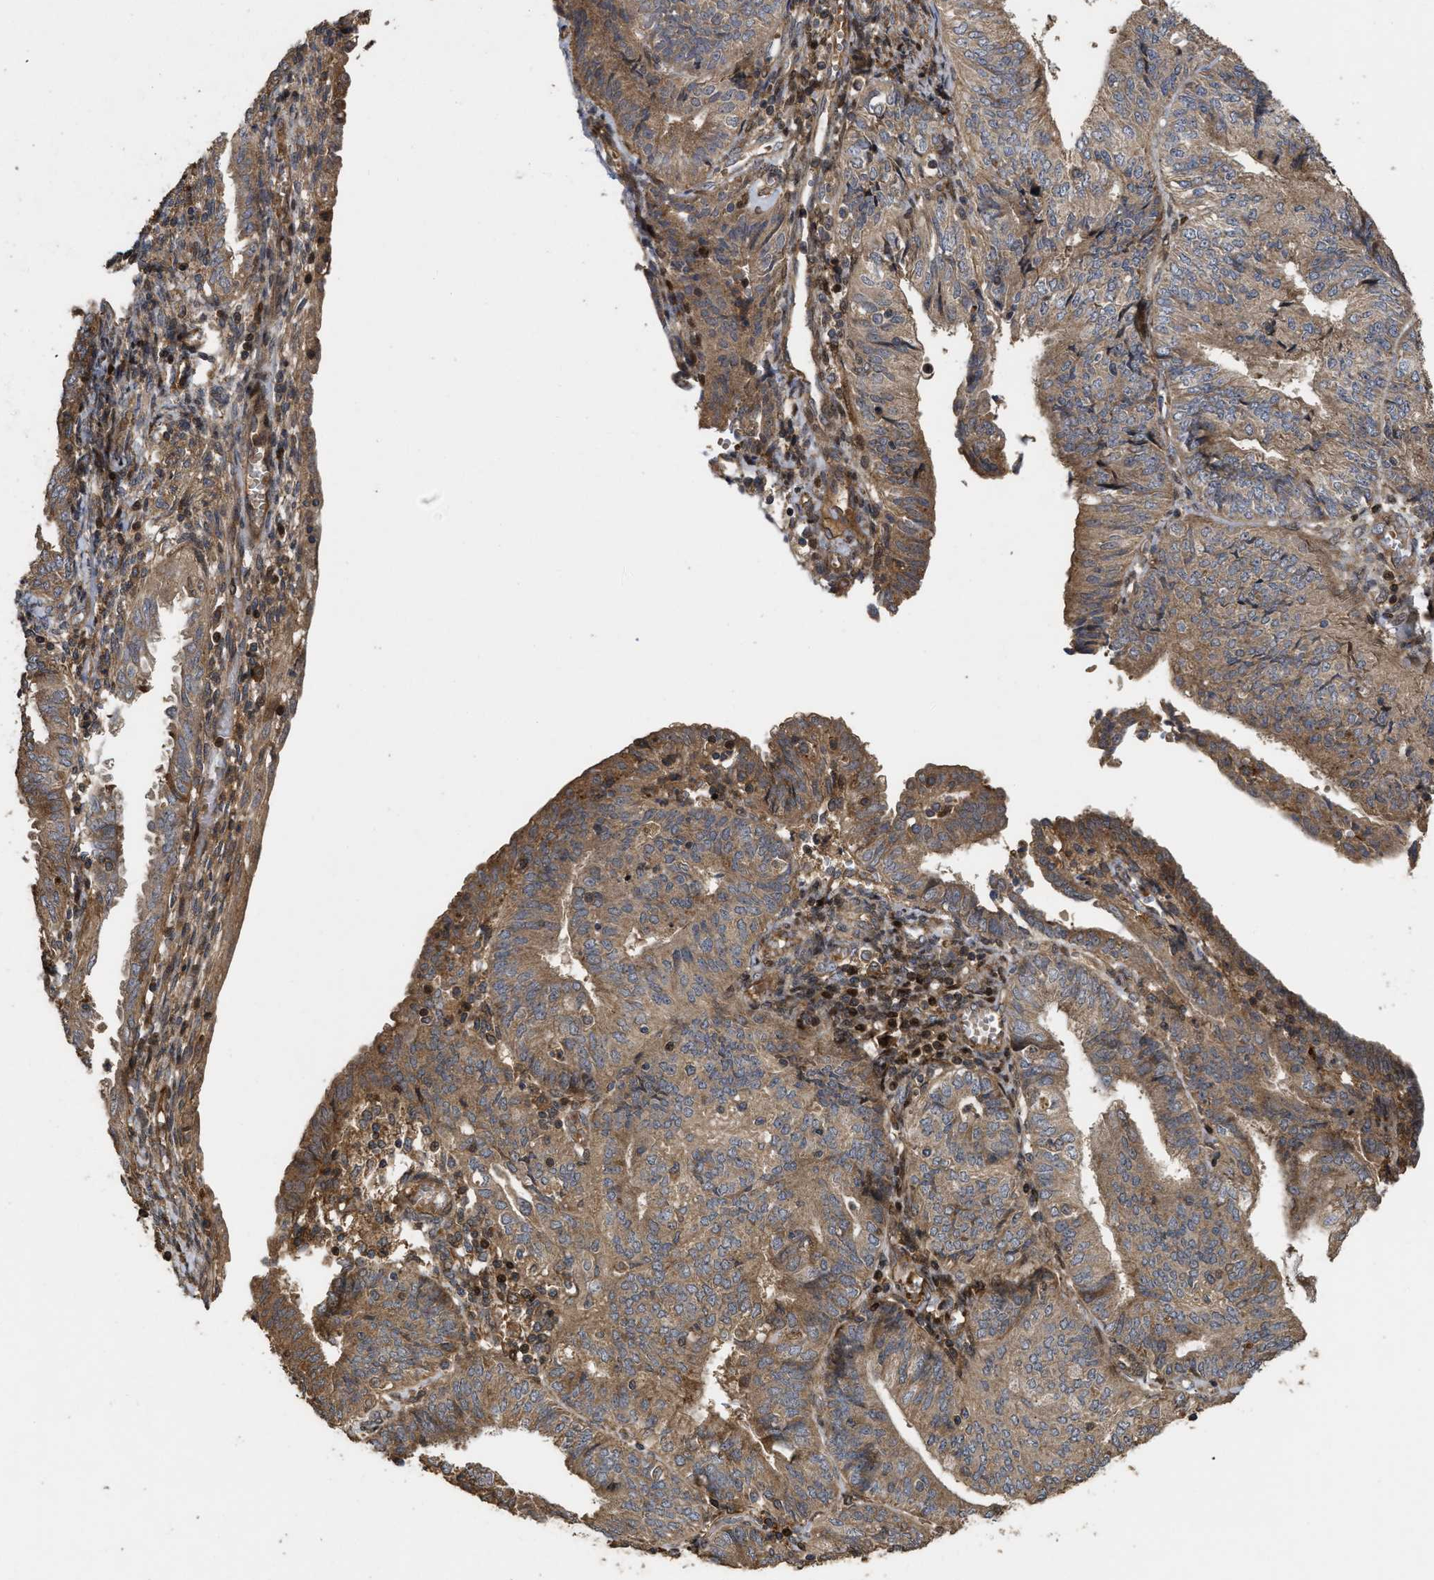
{"staining": {"intensity": "moderate", "quantity": ">75%", "location": "cytoplasmic/membranous"}, "tissue": "endometrial cancer", "cell_type": "Tumor cells", "image_type": "cancer", "snomed": [{"axis": "morphology", "description": "Adenocarcinoma, NOS"}, {"axis": "topography", "description": "Endometrium"}], "caption": "An immunohistochemistry (IHC) histopathology image of neoplastic tissue is shown. Protein staining in brown shows moderate cytoplasmic/membranous positivity in endometrial cancer (adenocarcinoma) within tumor cells. Using DAB (3,3'-diaminobenzidine) (brown) and hematoxylin (blue) stains, captured at high magnification using brightfield microscopy.", "gene": "CBR3", "patient": {"sex": "female", "age": 58}}